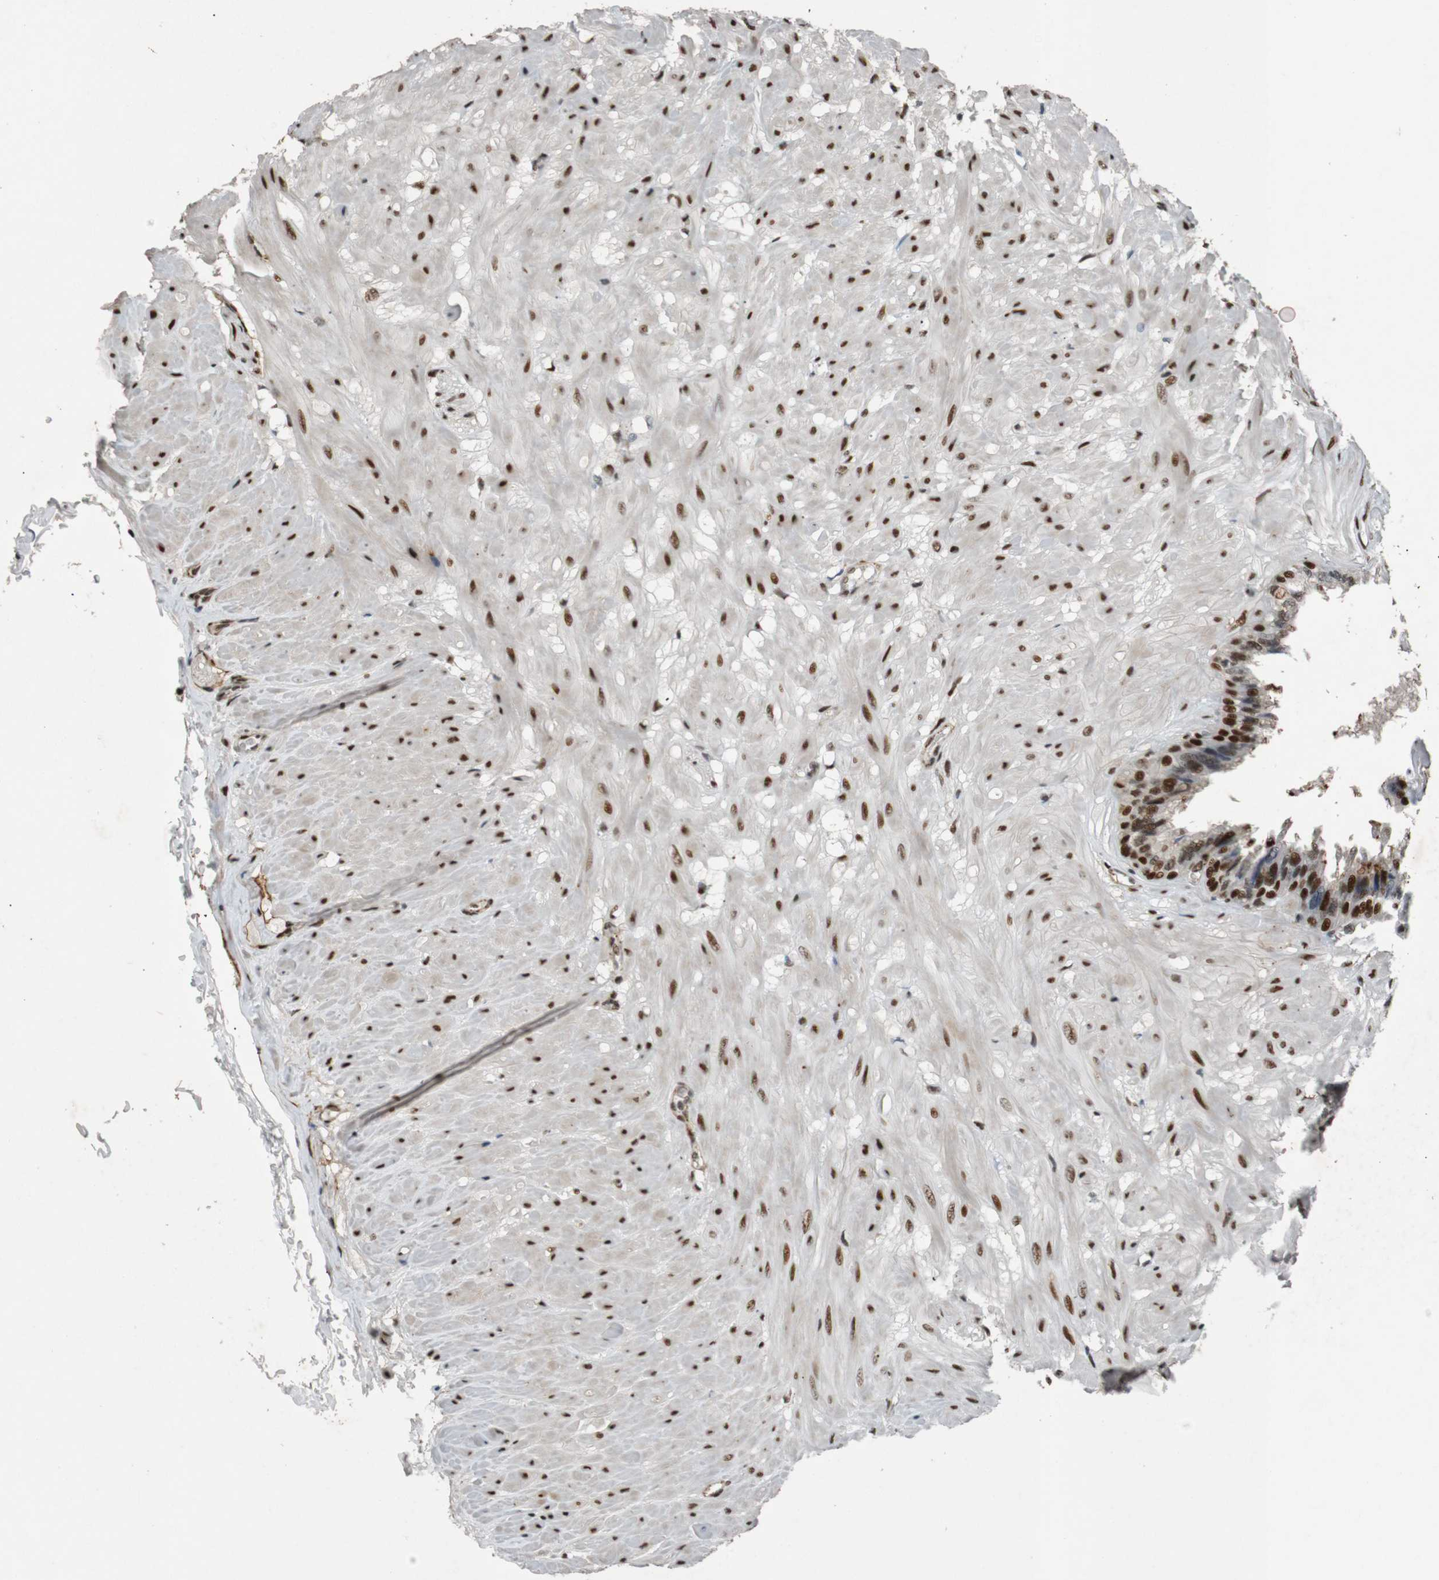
{"staining": {"intensity": "strong", "quantity": ">75%", "location": "cytoplasmic/membranous,nuclear"}, "tissue": "seminal vesicle", "cell_type": "Glandular cells", "image_type": "normal", "snomed": [{"axis": "morphology", "description": "Normal tissue, NOS"}, {"axis": "topography", "description": "Seminal veicle"}], "caption": "A brown stain highlights strong cytoplasmic/membranous,nuclear staining of a protein in glandular cells of normal seminal vesicle.", "gene": "HEXIM1", "patient": {"sex": "male", "age": 46}}